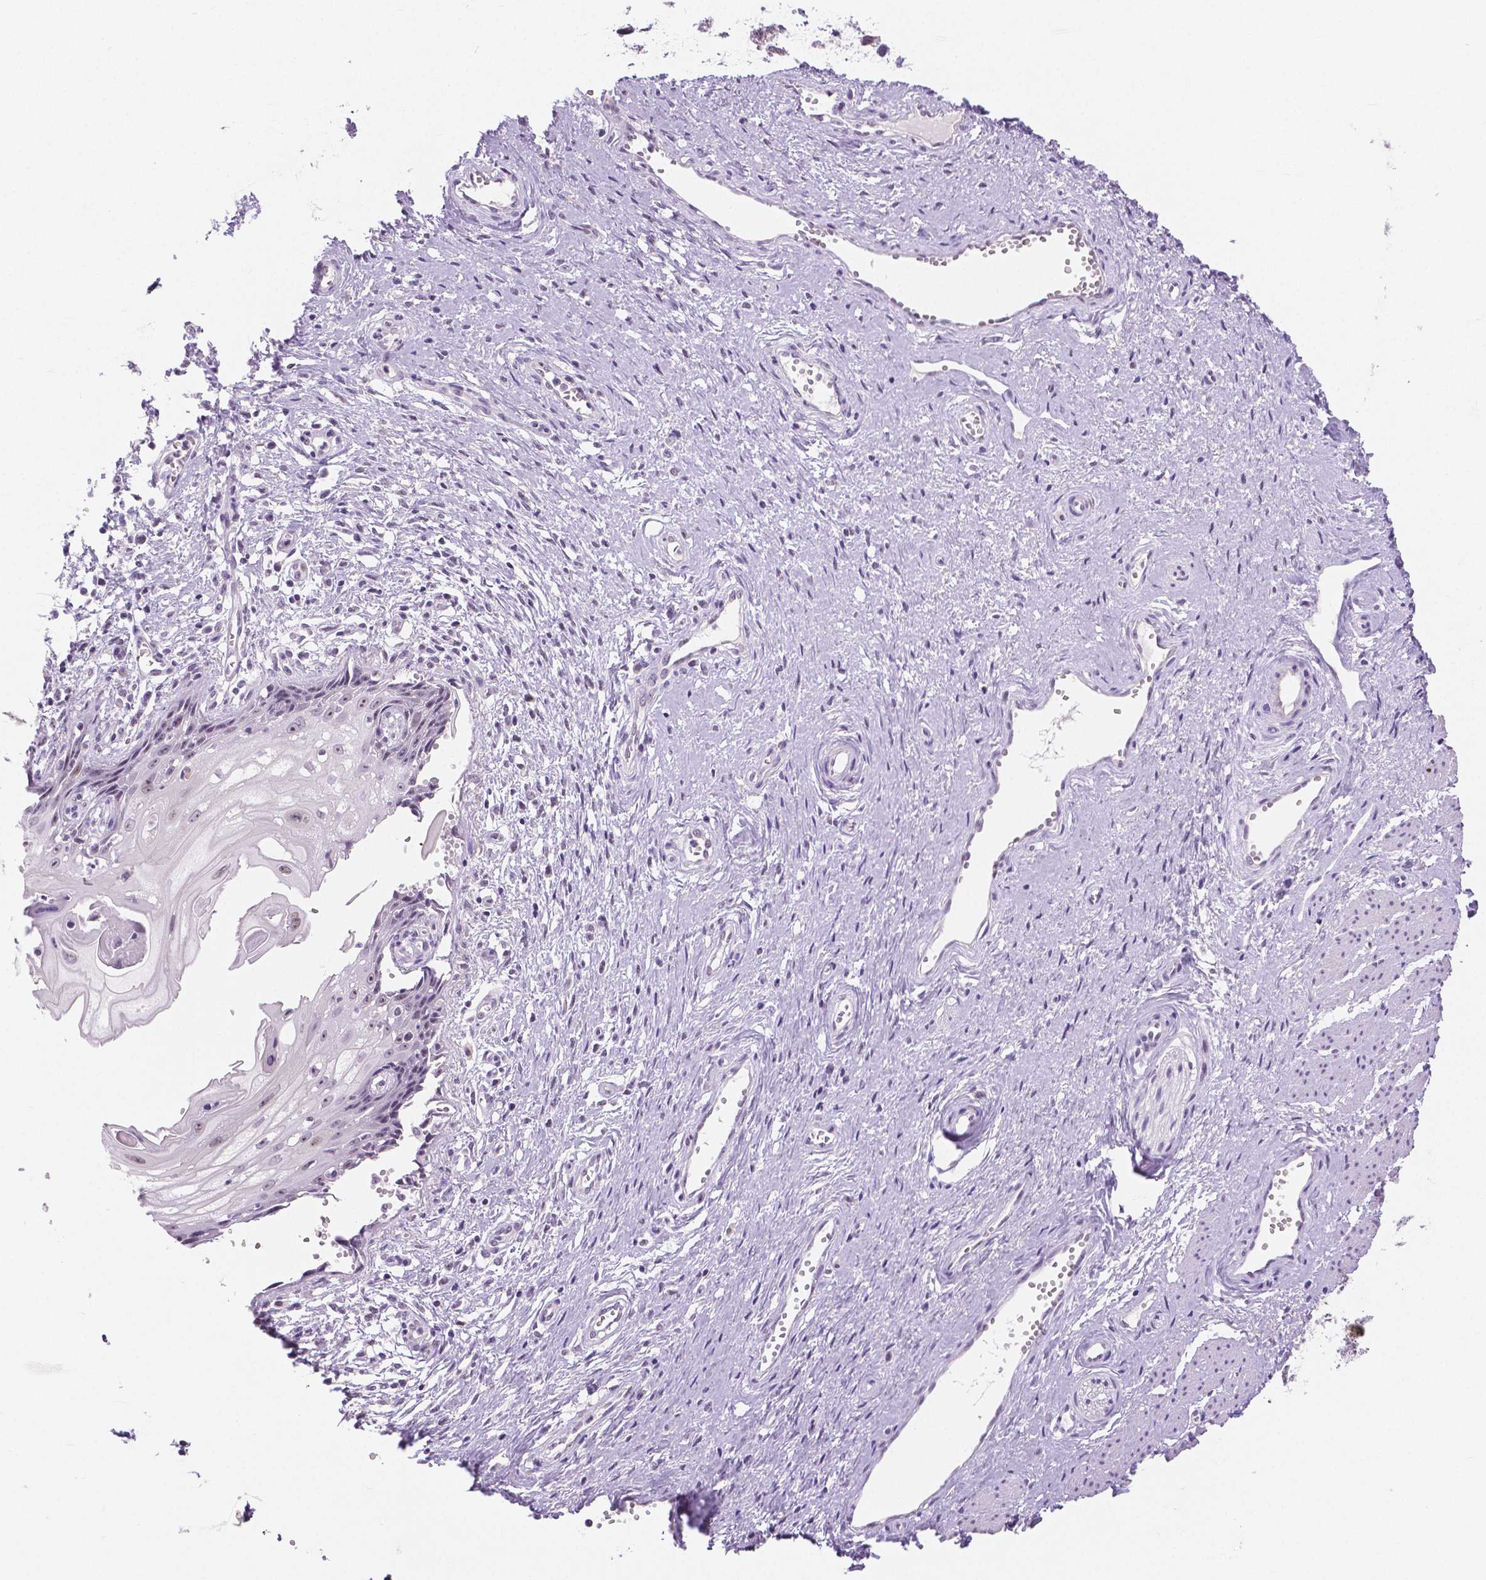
{"staining": {"intensity": "negative", "quantity": "none", "location": "none"}, "tissue": "cervical cancer", "cell_type": "Tumor cells", "image_type": "cancer", "snomed": [{"axis": "morphology", "description": "Squamous cell carcinoma, NOS"}, {"axis": "topography", "description": "Cervix"}], "caption": "An IHC photomicrograph of cervical cancer (squamous cell carcinoma) is shown. There is no staining in tumor cells of cervical cancer (squamous cell carcinoma). The staining is performed using DAB brown chromogen with nuclei counter-stained in using hematoxylin.", "gene": "NHP2", "patient": {"sex": "female", "age": 30}}